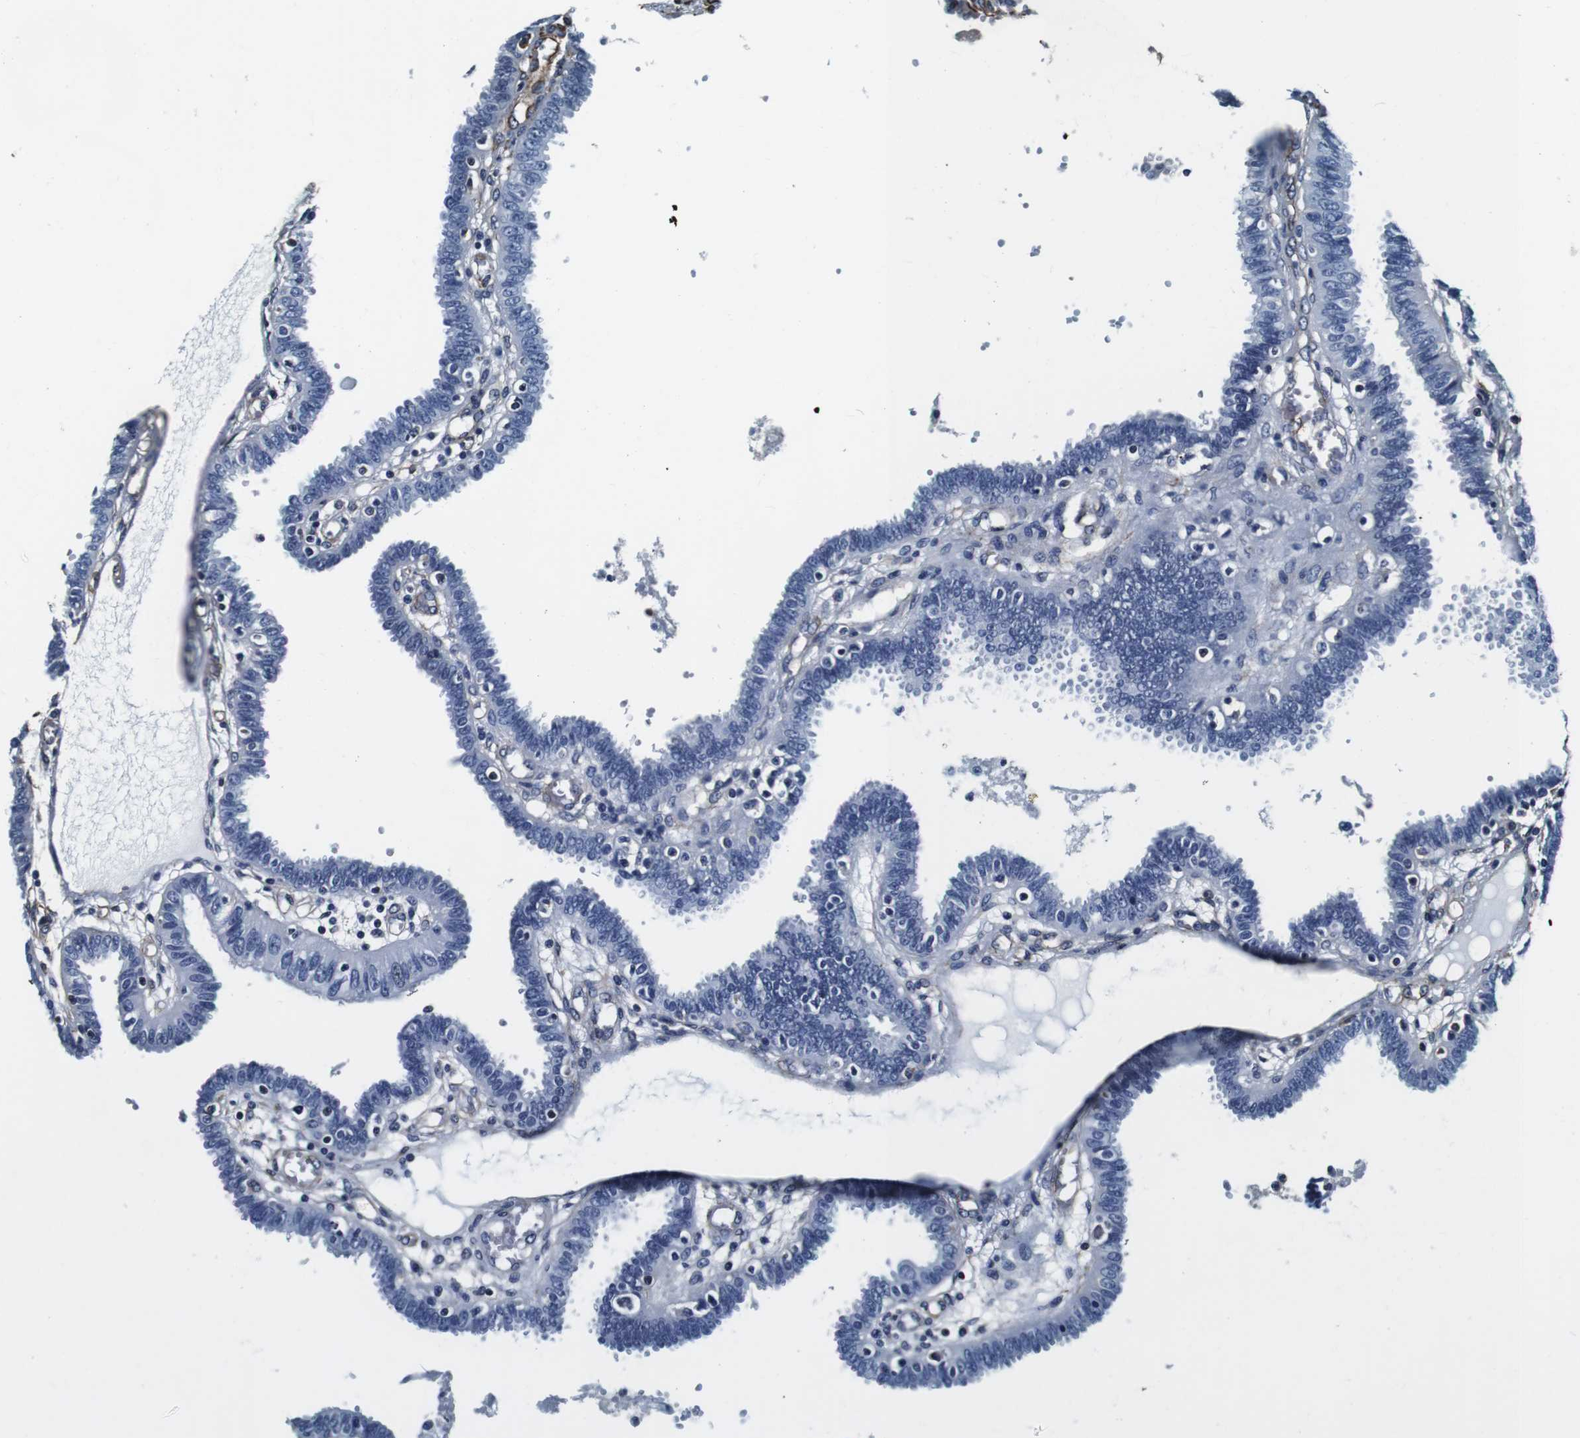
{"staining": {"intensity": "negative", "quantity": "none", "location": "none"}, "tissue": "fallopian tube", "cell_type": "Glandular cells", "image_type": "normal", "snomed": [{"axis": "morphology", "description": "Normal tissue, NOS"}, {"axis": "topography", "description": "Fallopian tube"}], "caption": "The micrograph demonstrates no staining of glandular cells in unremarkable fallopian tube.", "gene": "GJE1", "patient": {"sex": "female", "age": 32}}